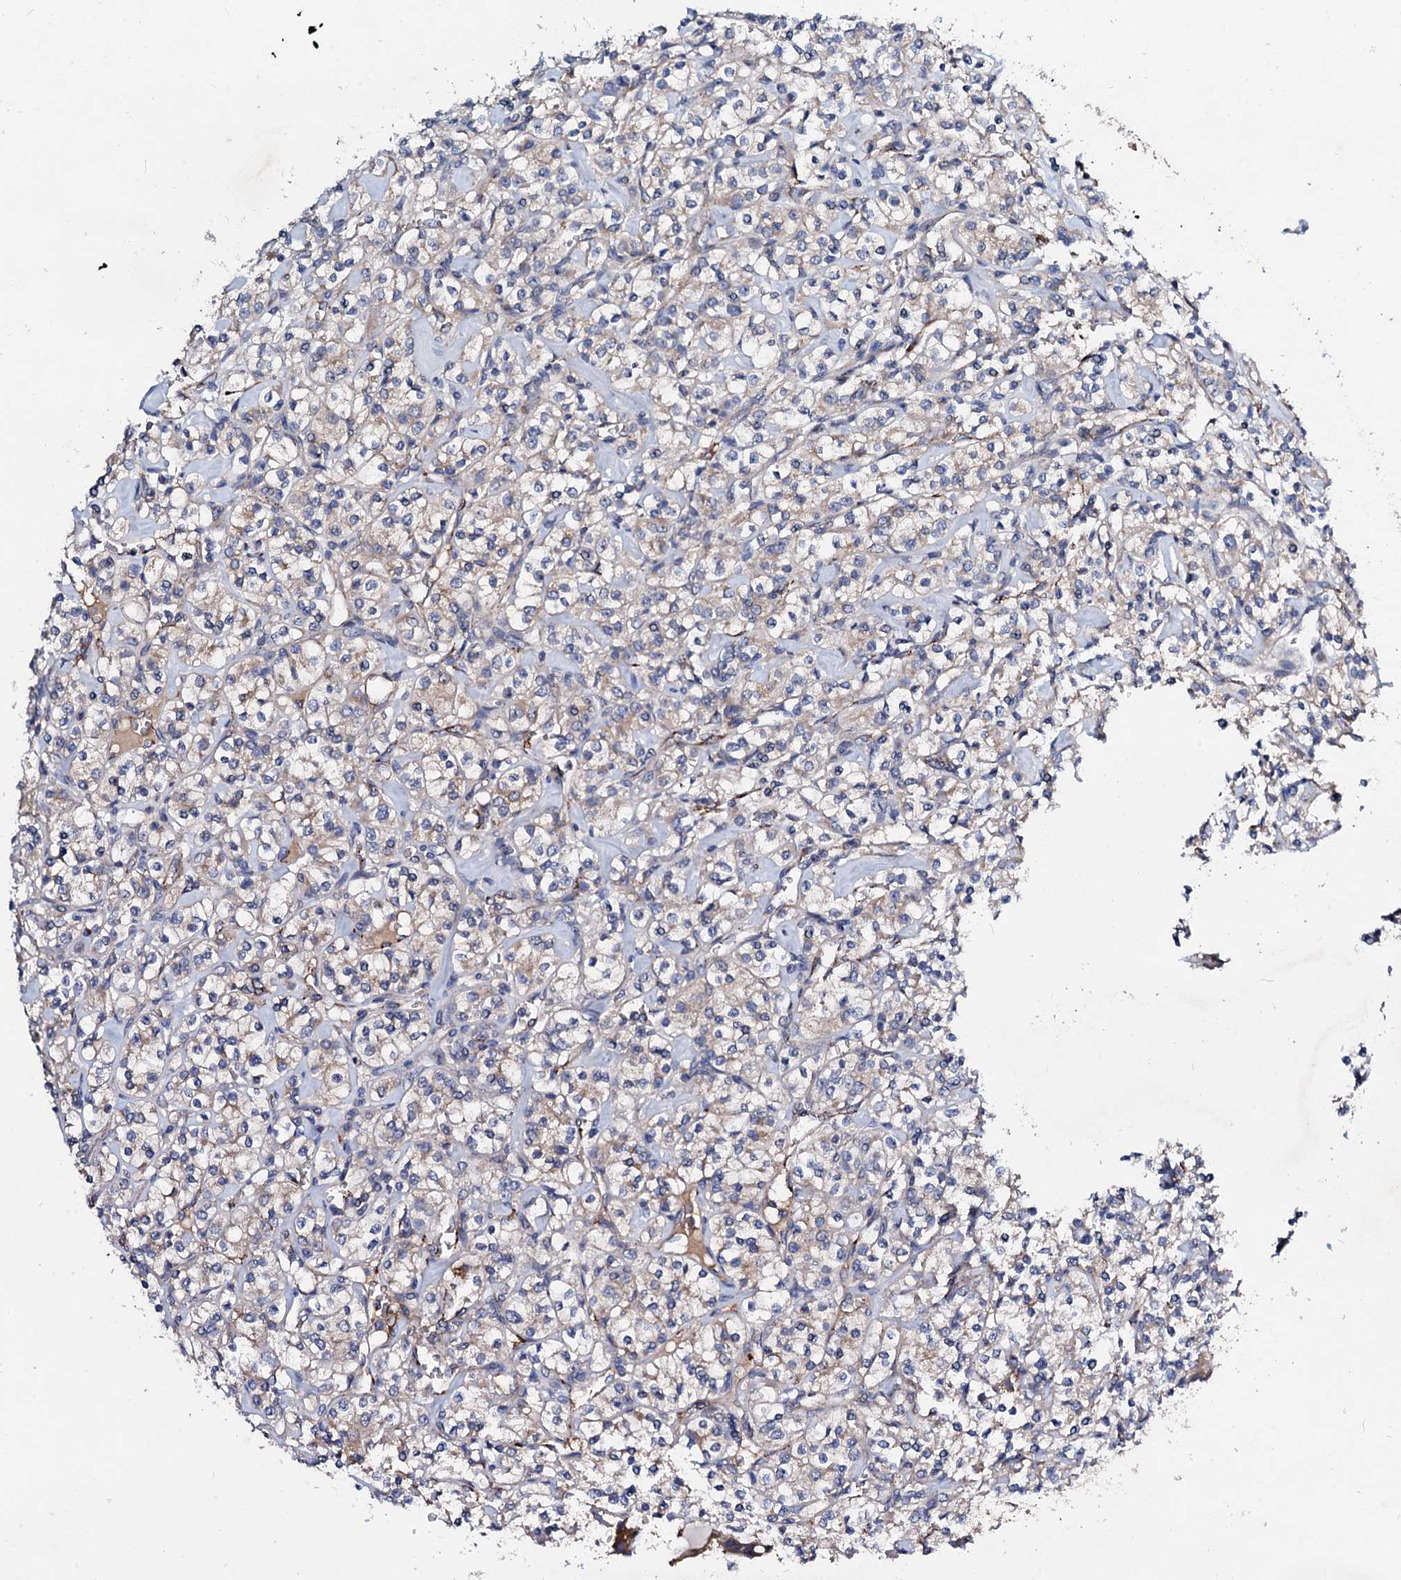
{"staining": {"intensity": "weak", "quantity": "<25%", "location": "cytoplasmic/membranous"}, "tissue": "renal cancer", "cell_type": "Tumor cells", "image_type": "cancer", "snomed": [{"axis": "morphology", "description": "Adenocarcinoma, NOS"}, {"axis": "topography", "description": "Kidney"}], "caption": "IHC of renal adenocarcinoma reveals no expression in tumor cells. (DAB immunohistochemistry (IHC) visualized using brightfield microscopy, high magnification).", "gene": "FIBIN", "patient": {"sex": "male", "age": 77}}